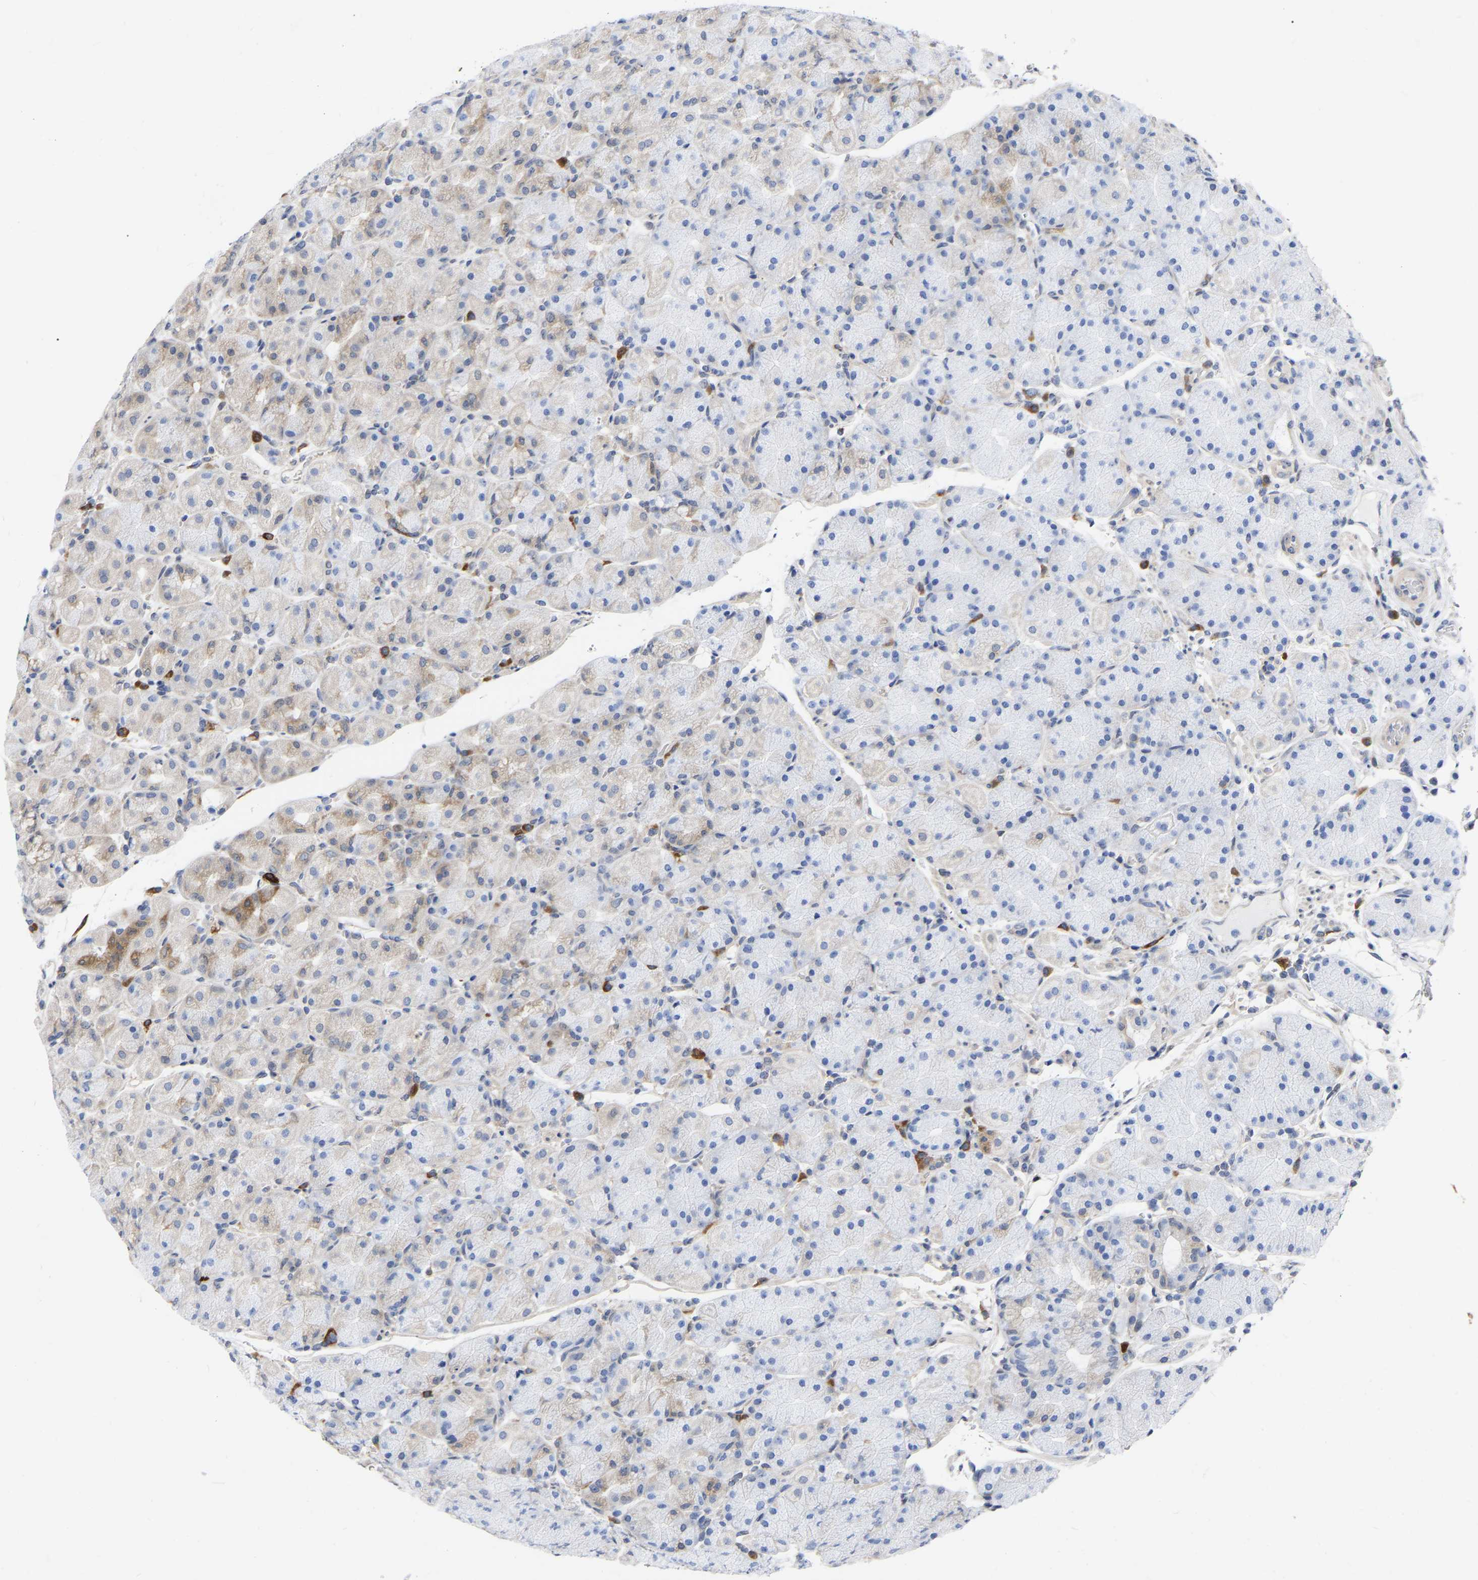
{"staining": {"intensity": "weak", "quantity": "<25%", "location": "cytoplasmic/membranous"}, "tissue": "stomach", "cell_type": "Glandular cells", "image_type": "normal", "snomed": [{"axis": "morphology", "description": "Normal tissue, NOS"}, {"axis": "morphology", "description": "Carcinoid, malignant, NOS"}, {"axis": "topography", "description": "Stomach, upper"}], "caption": "IHC of unremarkable stomach reveals no positivity in glandular cells. (Stains: DAB (3,3'-diaminobenzidine) IHC with hematoxylin counter stain, Microscopy: brightfield microscopy at high magnification).", "gene": "UBE4B", "patient": {"sex": "male", "age": 39}}